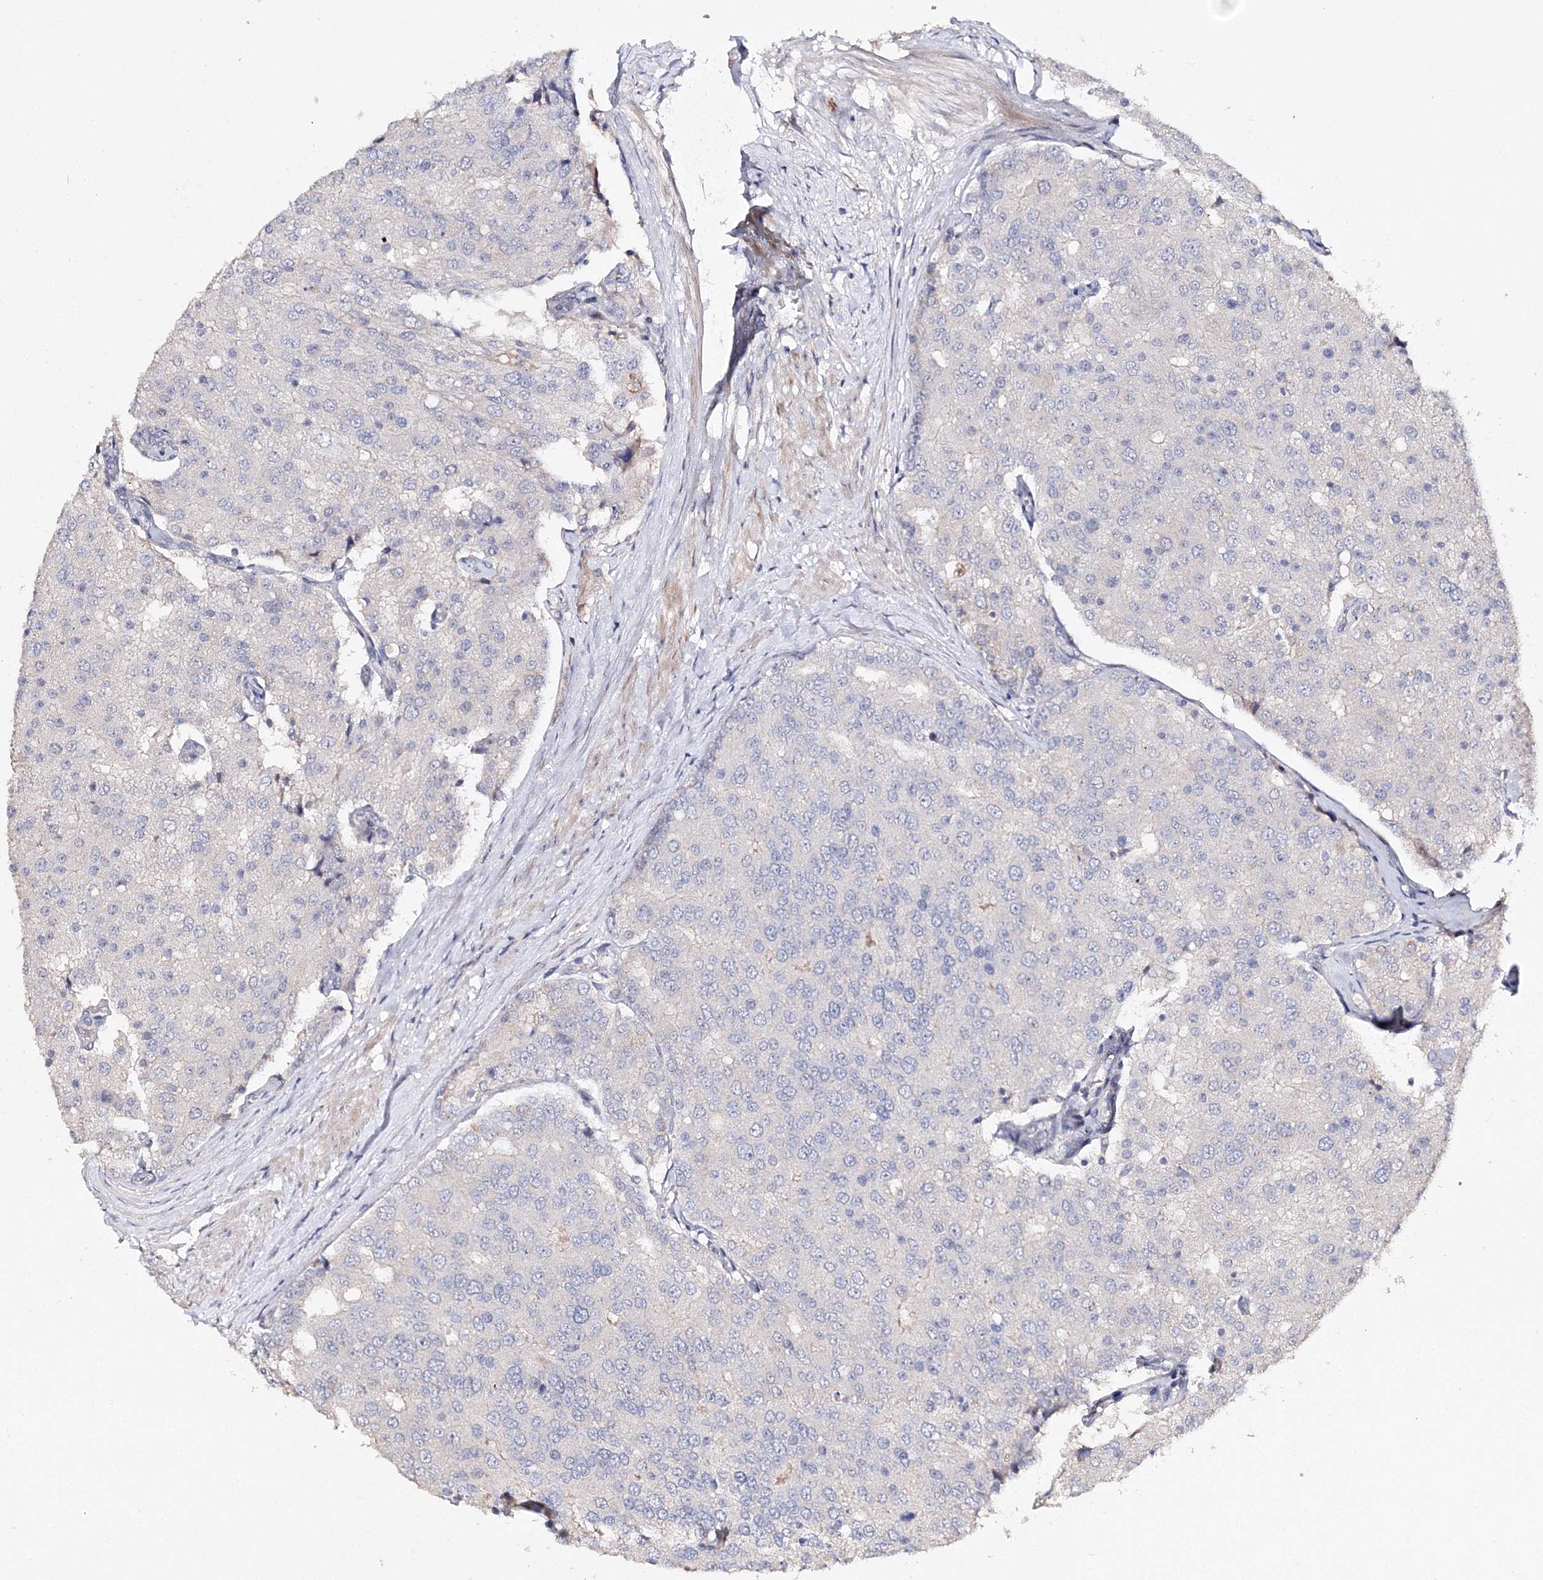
{"staining": {"intensity": "negative", "quantity": "none", "location": "none"}, "tissue": "prostate cancer", "cell_type": "Tumor cells", "image_type": "cancer", "snomed": [{"axis": "morphology", "description": "Adenocarcinoma, High grade"}, {"axis": "topography", "description": "Prostate"}], "caption": "Tumor cells are negative for protein expression in human high-grade adenocarcinoma (prostate).", "gene": "GJB5", "patient": {"sex": "male", "age": 50}}